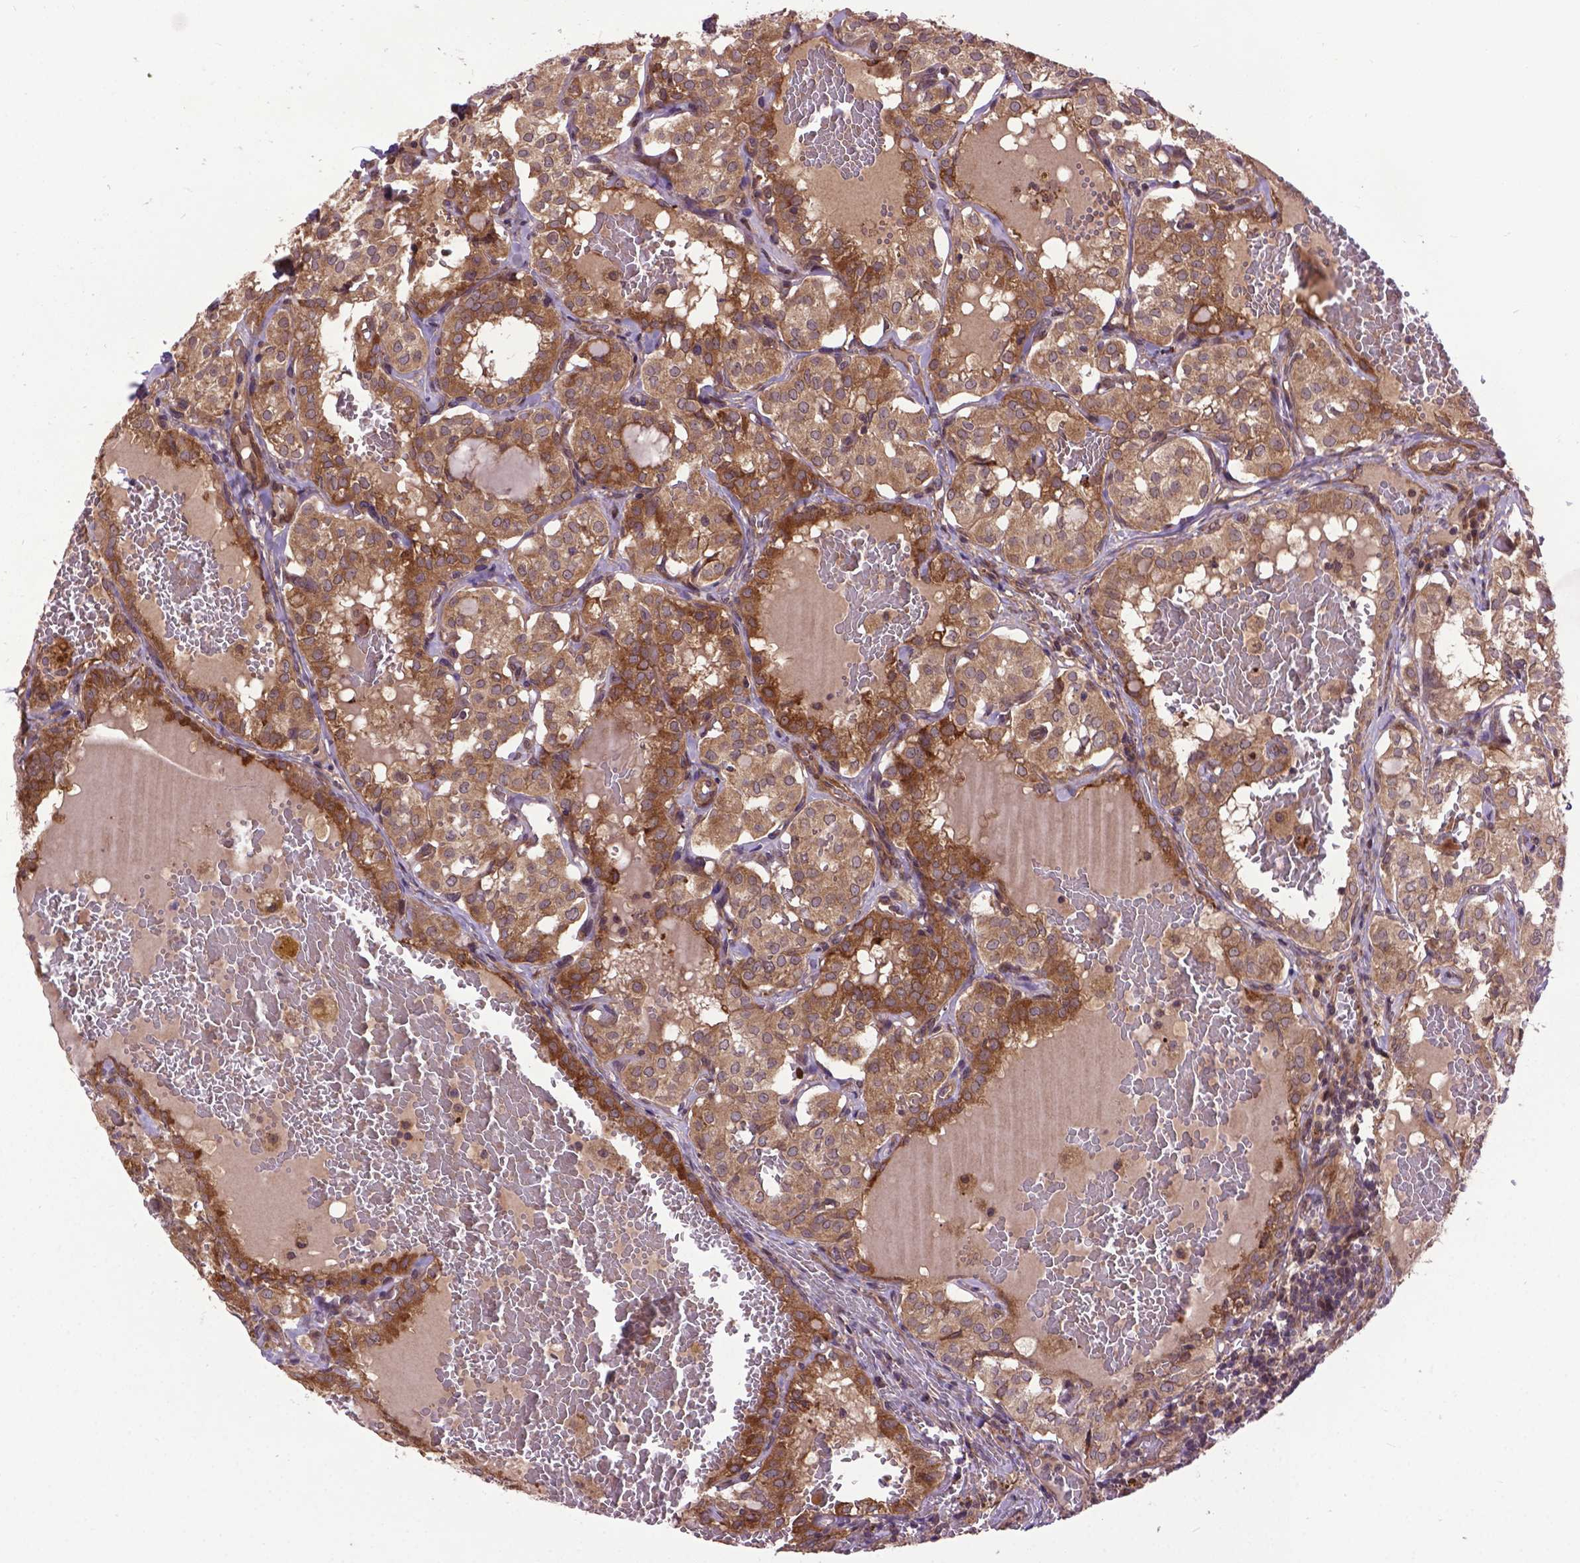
{"staining": {"intensity": "strong", "quantity": ">75%", "location": "cytoplasmic/membranous"}, "tissue": "thyroid cancer", "cell_type": "Tumor cells", "image_type": "cancer", "snomed": [{"axis": "morphology", "description": "Papillary adenocarcinoma, NOS"}, {"axis": "topography", "description": "Thyroid gland"}], "caption": "Tumor cells display high levels of strong cytoplasmic/membranous expression in approximately >75% of cells in human thyroid cancer (papillary adenocarcinoma).", "gene": "ZNF616", "patient": {"sex": "male", "age": 20}}